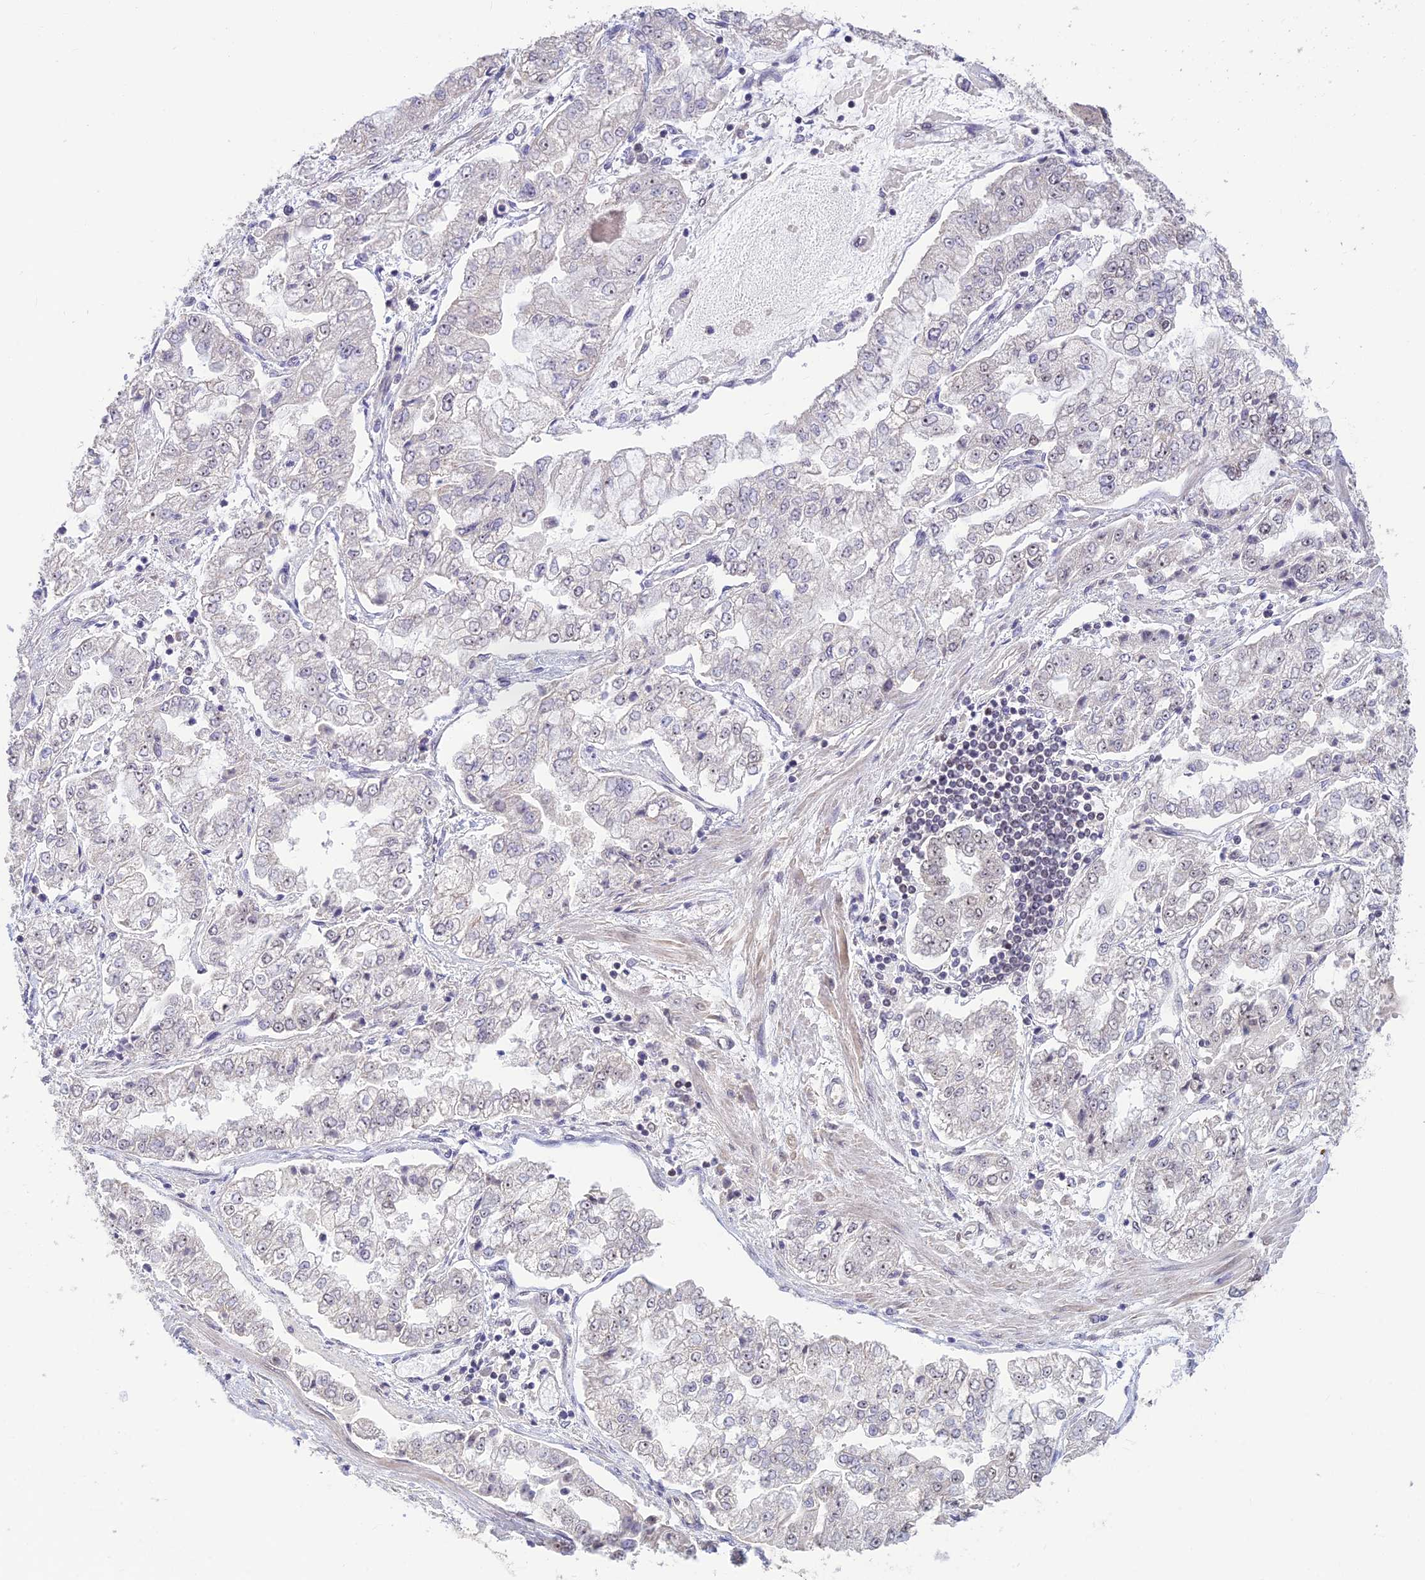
{"staining": {"intensity": "negative", "quantity": "none", "location": "none"}, "tissue": "stomach cancer", "cell_type": "Tumor cells", "image_type": "cancer", "snomed": [{"axis": "morphology", "description": "Adenocarcinoma, NOS"}, {"axis": "topography", "description": "Stomach"}], "caption": "Immunohistochemical staining of human stomach cancer (adenocarcinoma) demonstrates no significant positivity in tumor cells. (DAB immunohistochemistry (IHC), high magnification).", "gene": "POLR1G", "patient": {"sex": "male", "age": 76}}